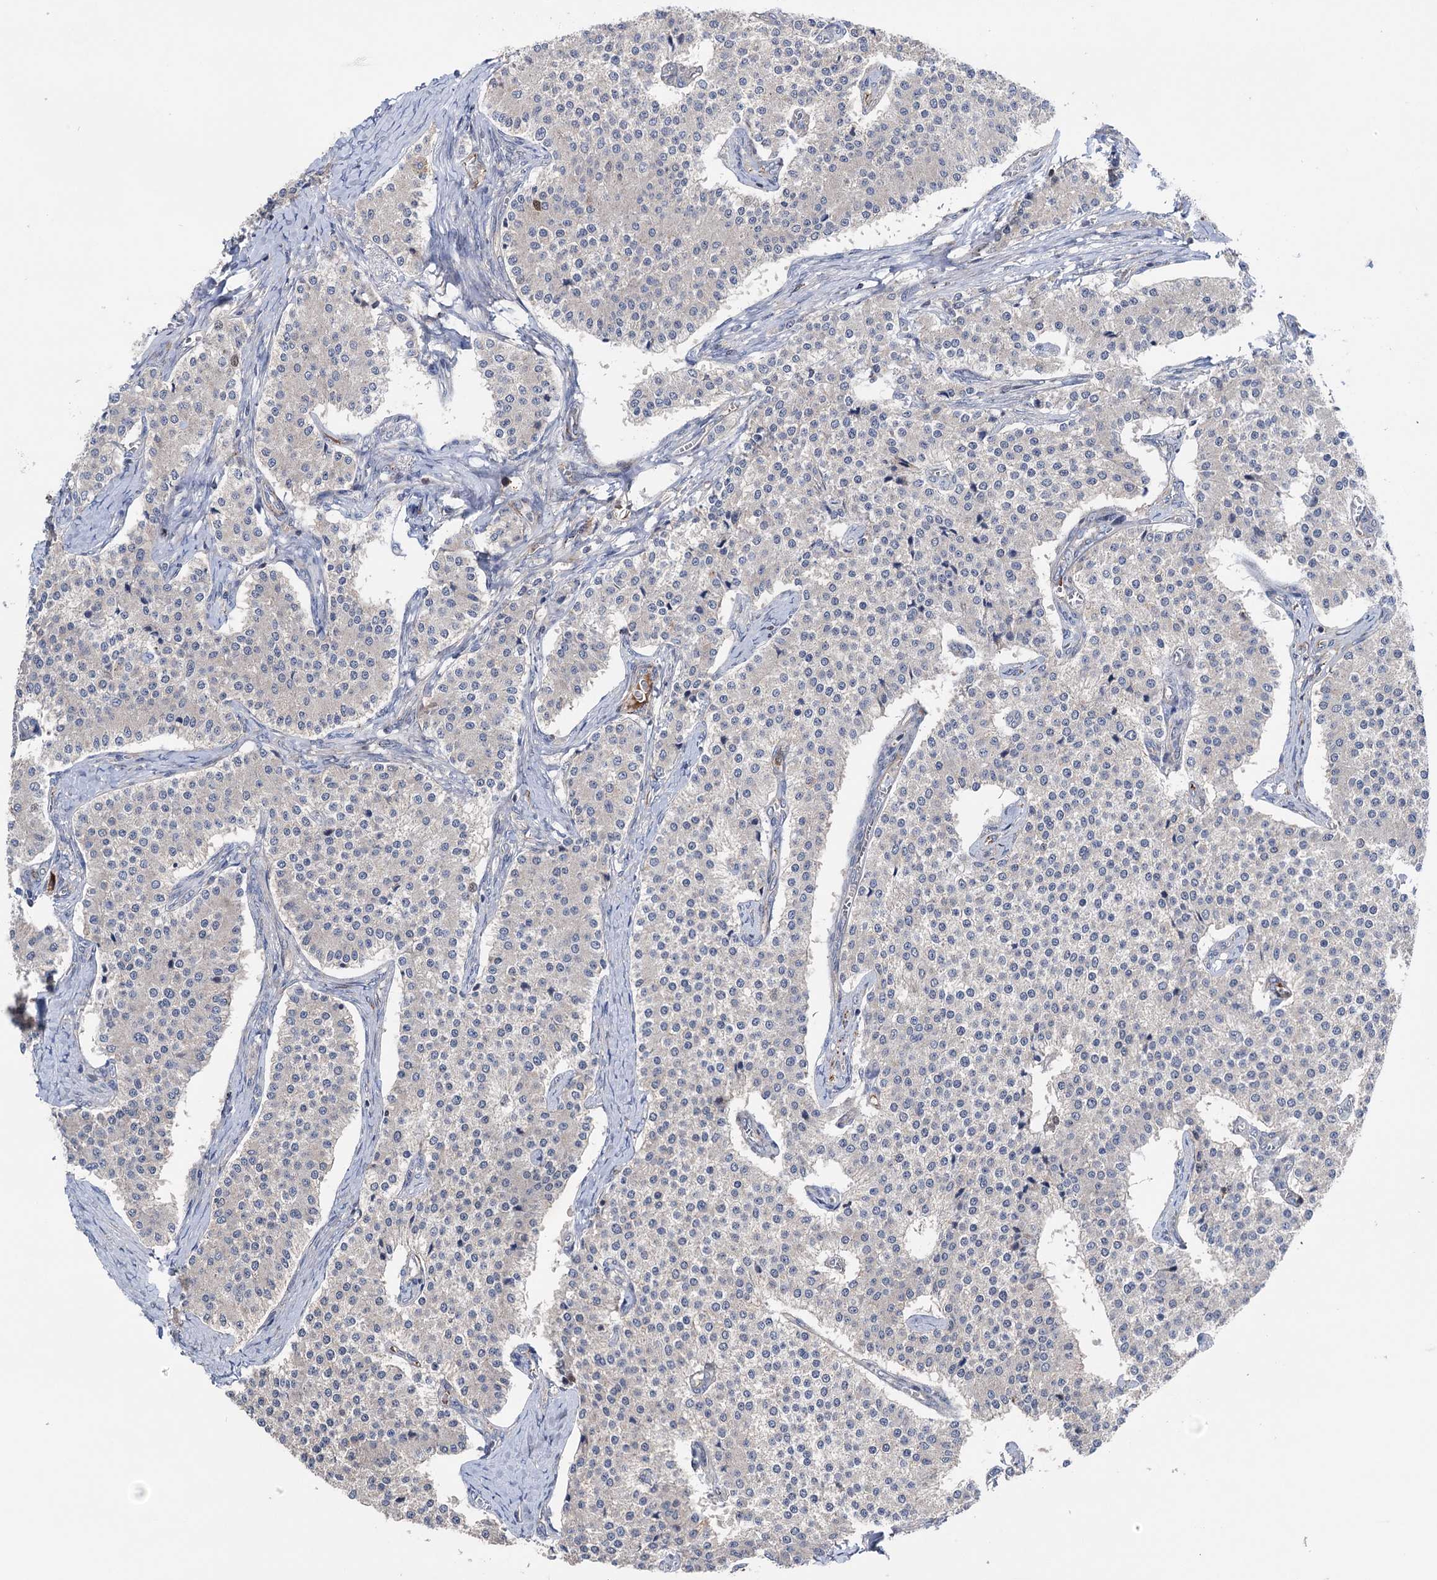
{"staining": {"intensity": "negative", "quantity": "none", "location": "none"}, "tissue": "carcinoid", "cell_type": "Tumor cells", "image_type": "cancer", "snomed": [{"axis": "morphology", "description": "Carcinoid, malignant, NOS"}, {"axis": "topography", "description": "Colon"}], "caption": "Malignant carcinoid was stained to show a protein in brown. There is no significant staining in tumor cells.", "gene": "NCAPD2", "patient": {"sex": "female", "age": 52}}